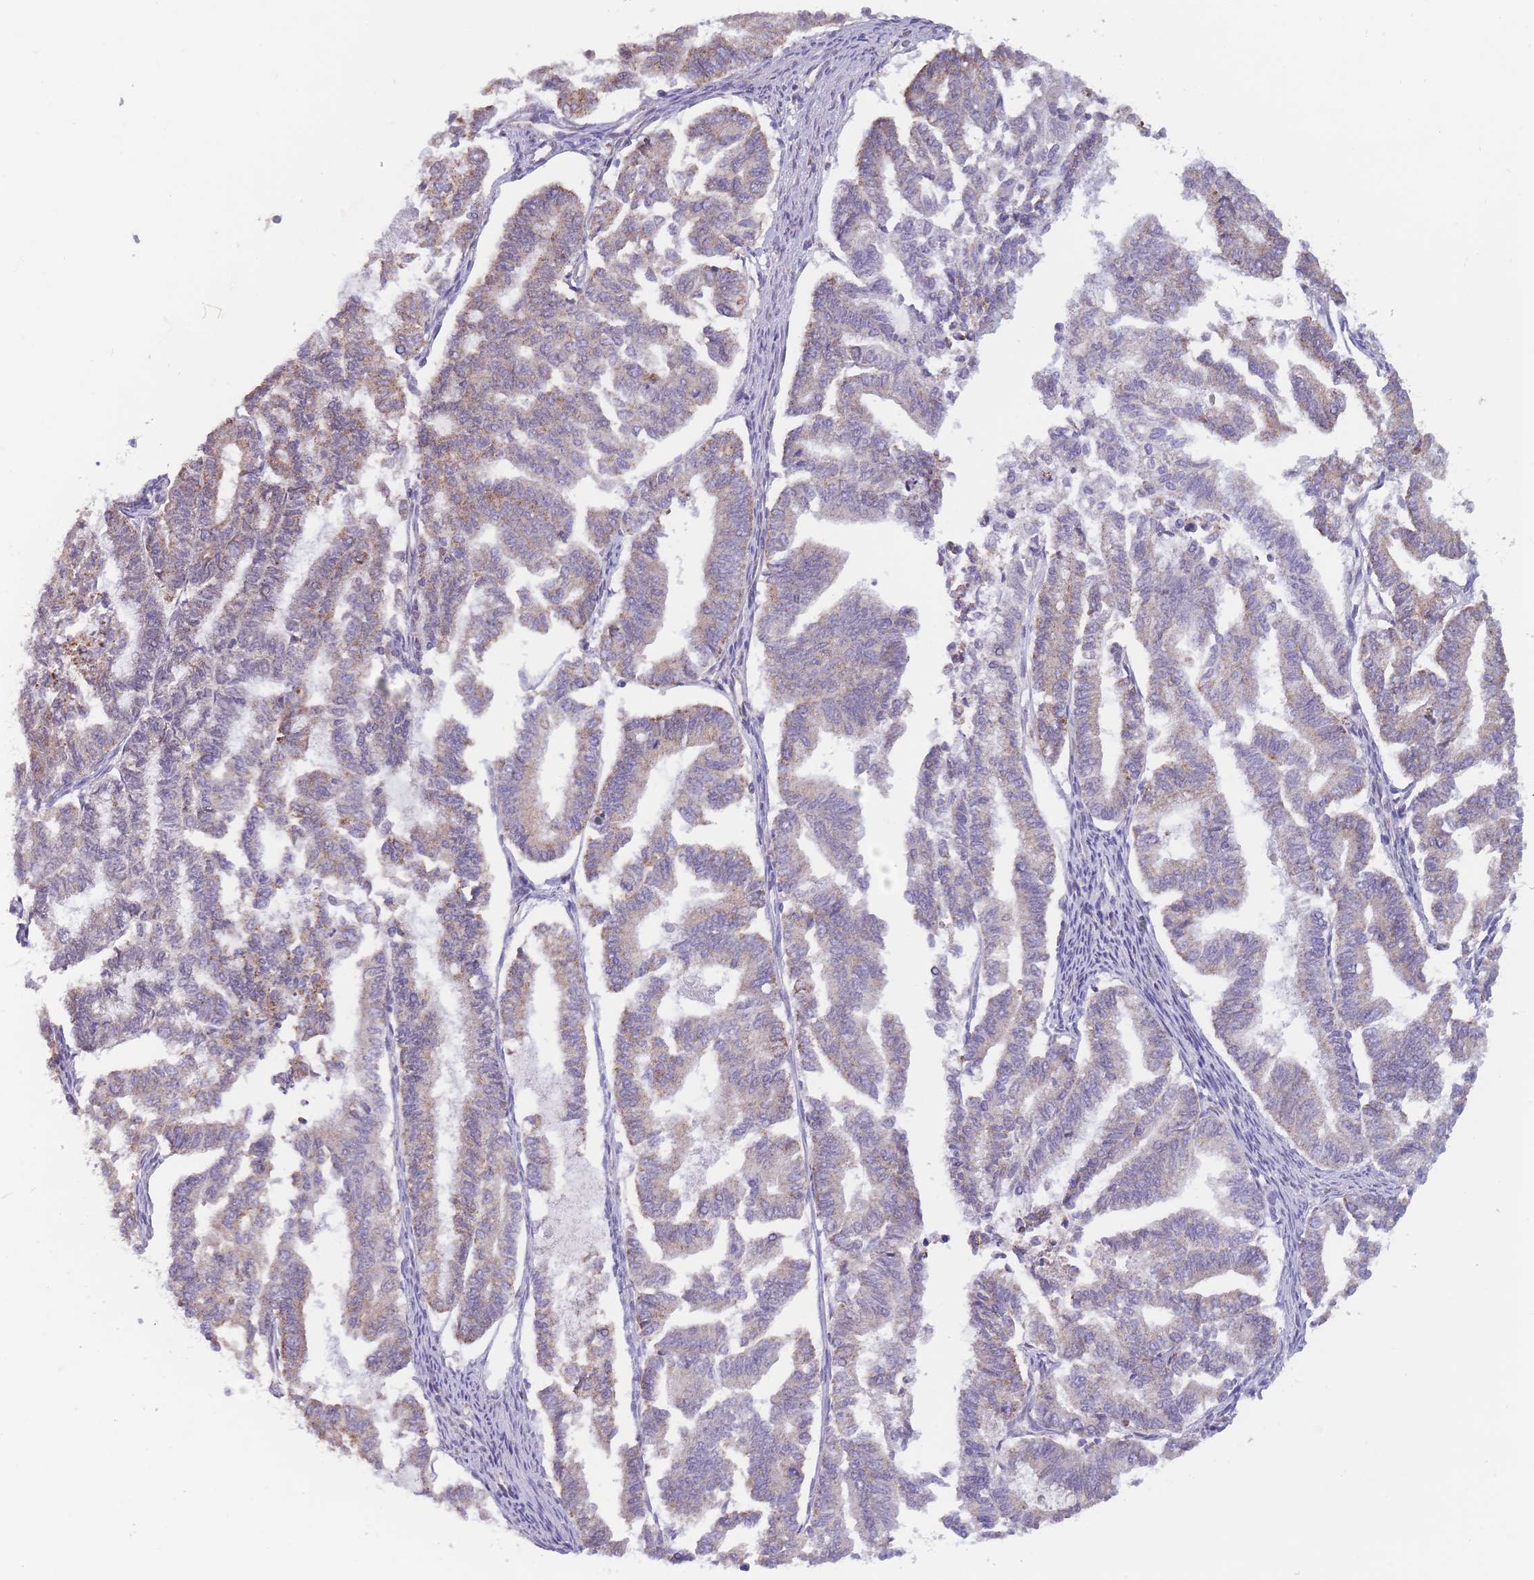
{"staining": {"intensity": "weak", "quantity": "25%-75%", "location": "cytoplasmic/membranous"}, "tissue": "endometrial cancer", "cell_type": "Tumor cells", "image_type": "cancer", "snomed": [{"axis": "morphology", "description": "Adenocarcinoma, NOS"}, {"axis": "topography", "description": "Endometrium"}], "caption": "This is a photomicrograph of IHC staining of adenocarcinoma (endometrial), which shows weak positivity in the cytoplasmic/membranous of tumor cells.", "gene": "SLC25A42", "patient": {"sex": "female", "age": 79}}